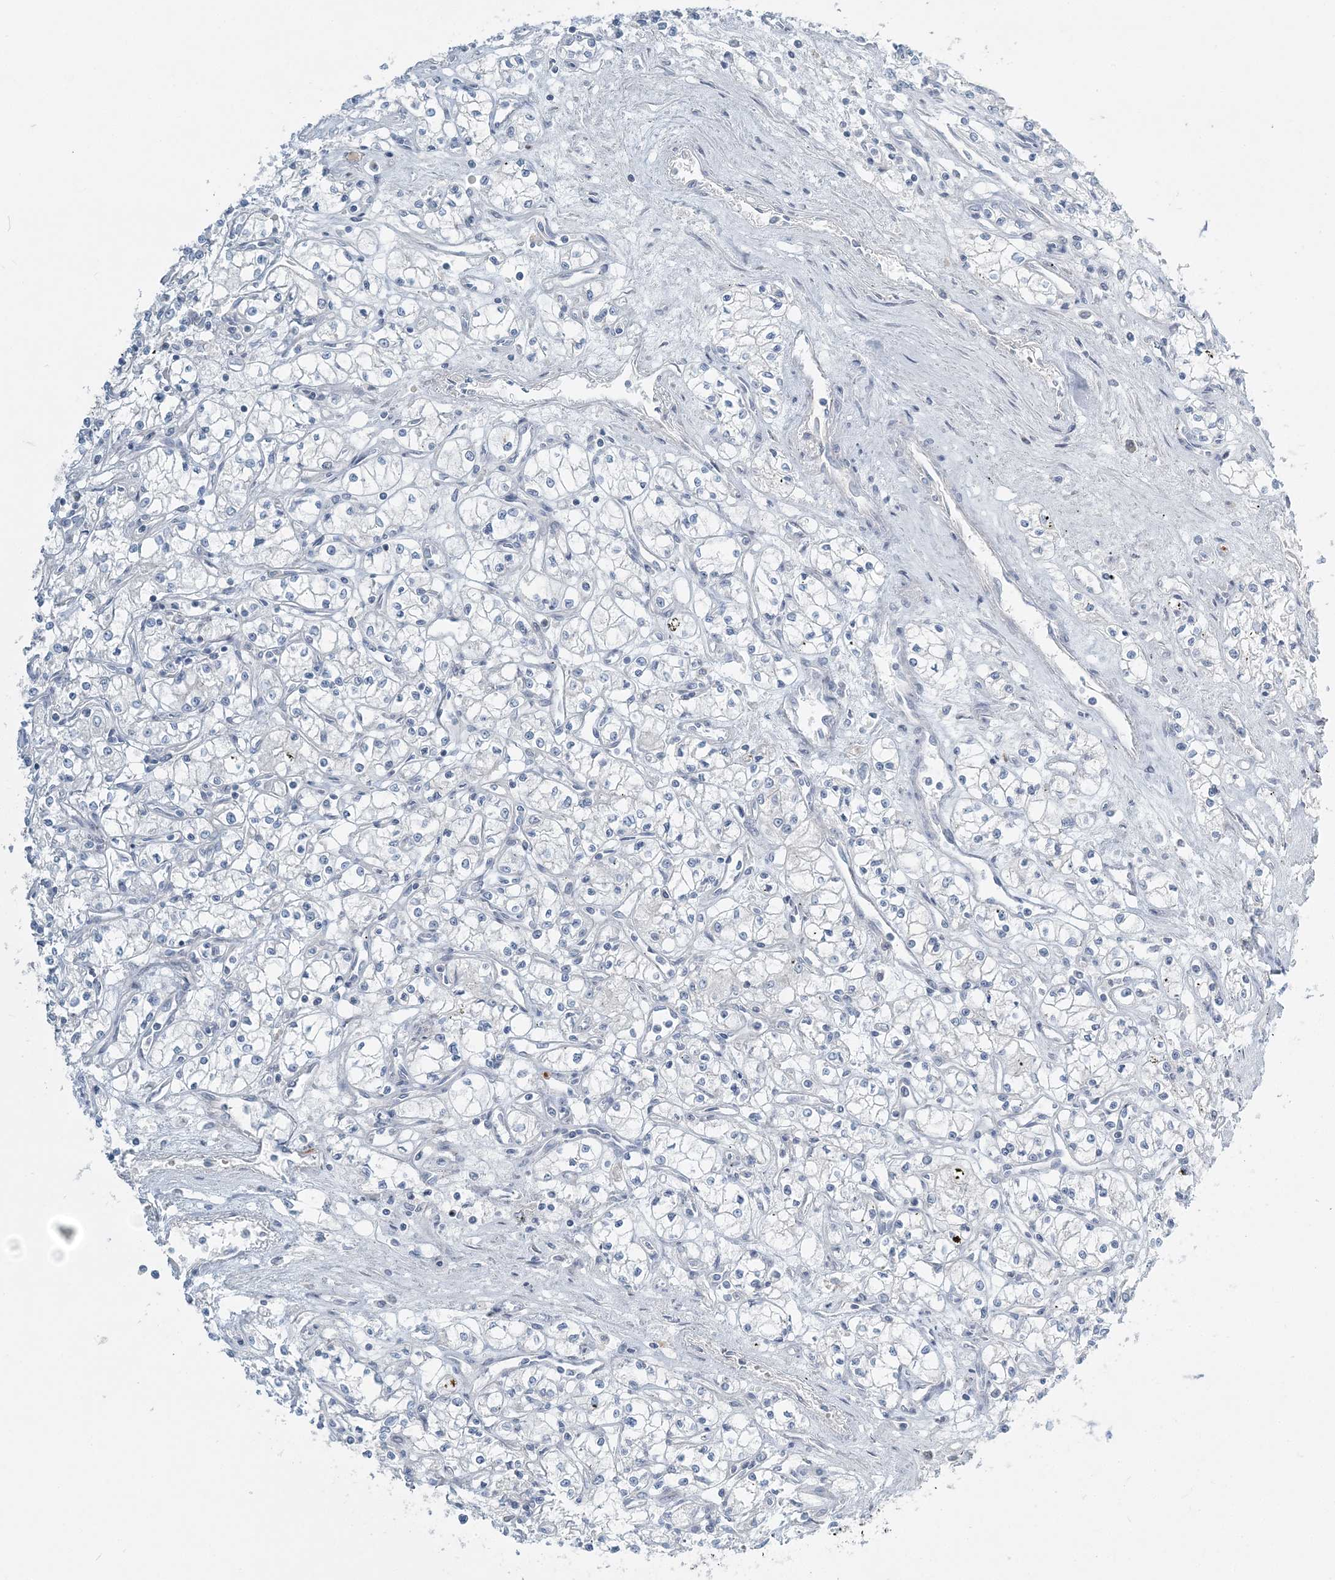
{"staining": {"intensity": "negative", "quantity": "none", "location": "none"}, "tissue": "renal cancer", "cell_type": "Tumor cells", "image_type": "cancer", "snomed": [{"axis": "morphology", "description": "Adenocarcinoma, NOS"}, {"axis": "topography", "description": "Kidney"}], "caption": "A photomicrograph of human renal cancer is negative for staining in tumor cells.", "gene": "NAA11", "patient": {"sex": "male", "age": 59}}